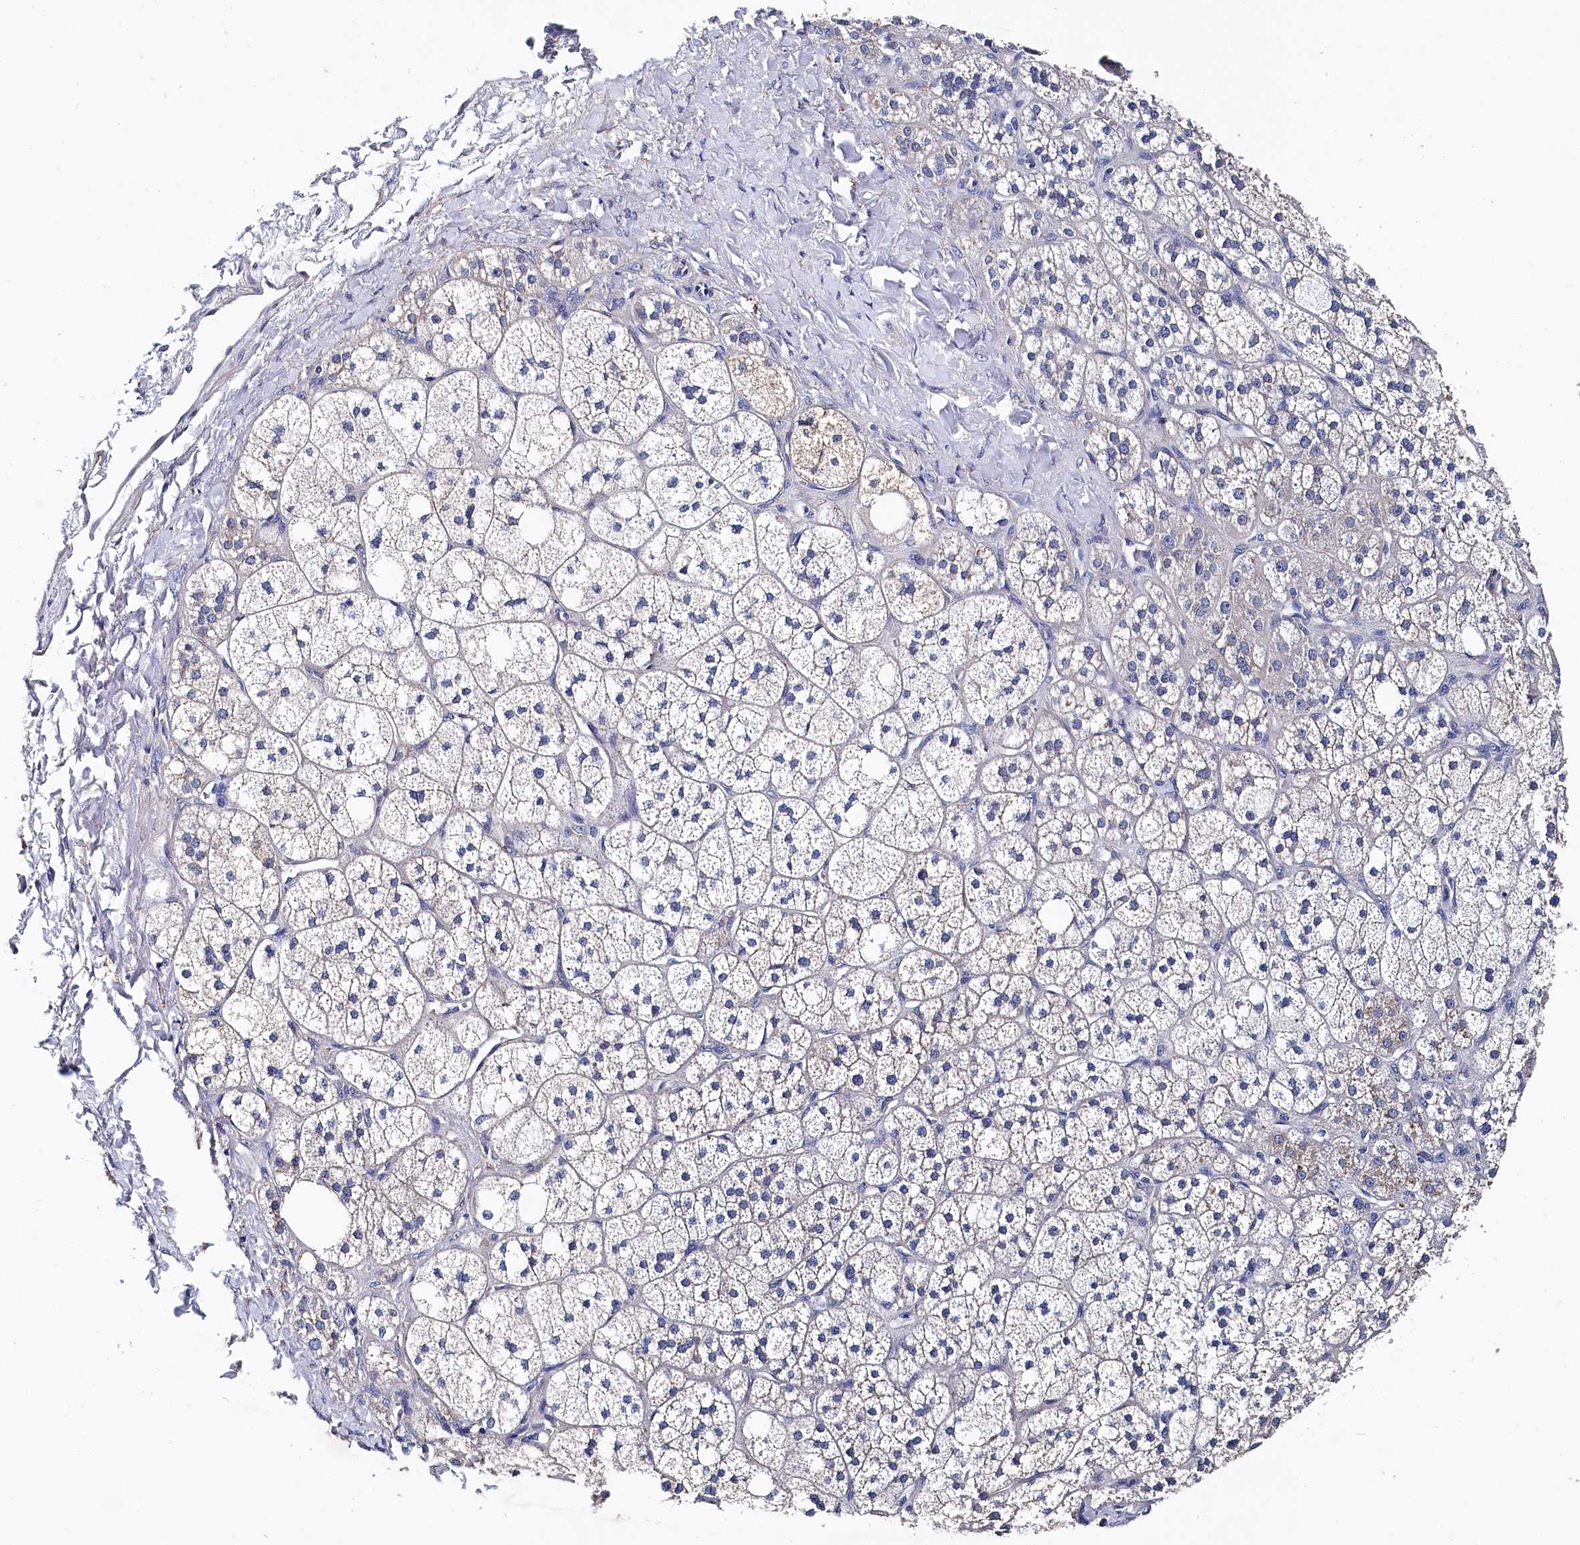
{"staining": {"intensity": "negative", "quantity": "none", "location": "none"}, "tissue": "adrenal gland", "cell_type": "Glandular cells", "image_type": "normal", "snomed": [{"axis": "morphology", "description": "Normal tissue, NOS"}, {"axis": "topography", "description": "Adrenal gland"}], "caption": "A high-resolution photomicrograph shows immunohistochemistry (IHC) staining of normal adrenal gland, which demonstrates no significant staining in glandular cells.", "gene": "BHMT", "patient": {"sex": "male", "age": 61}}